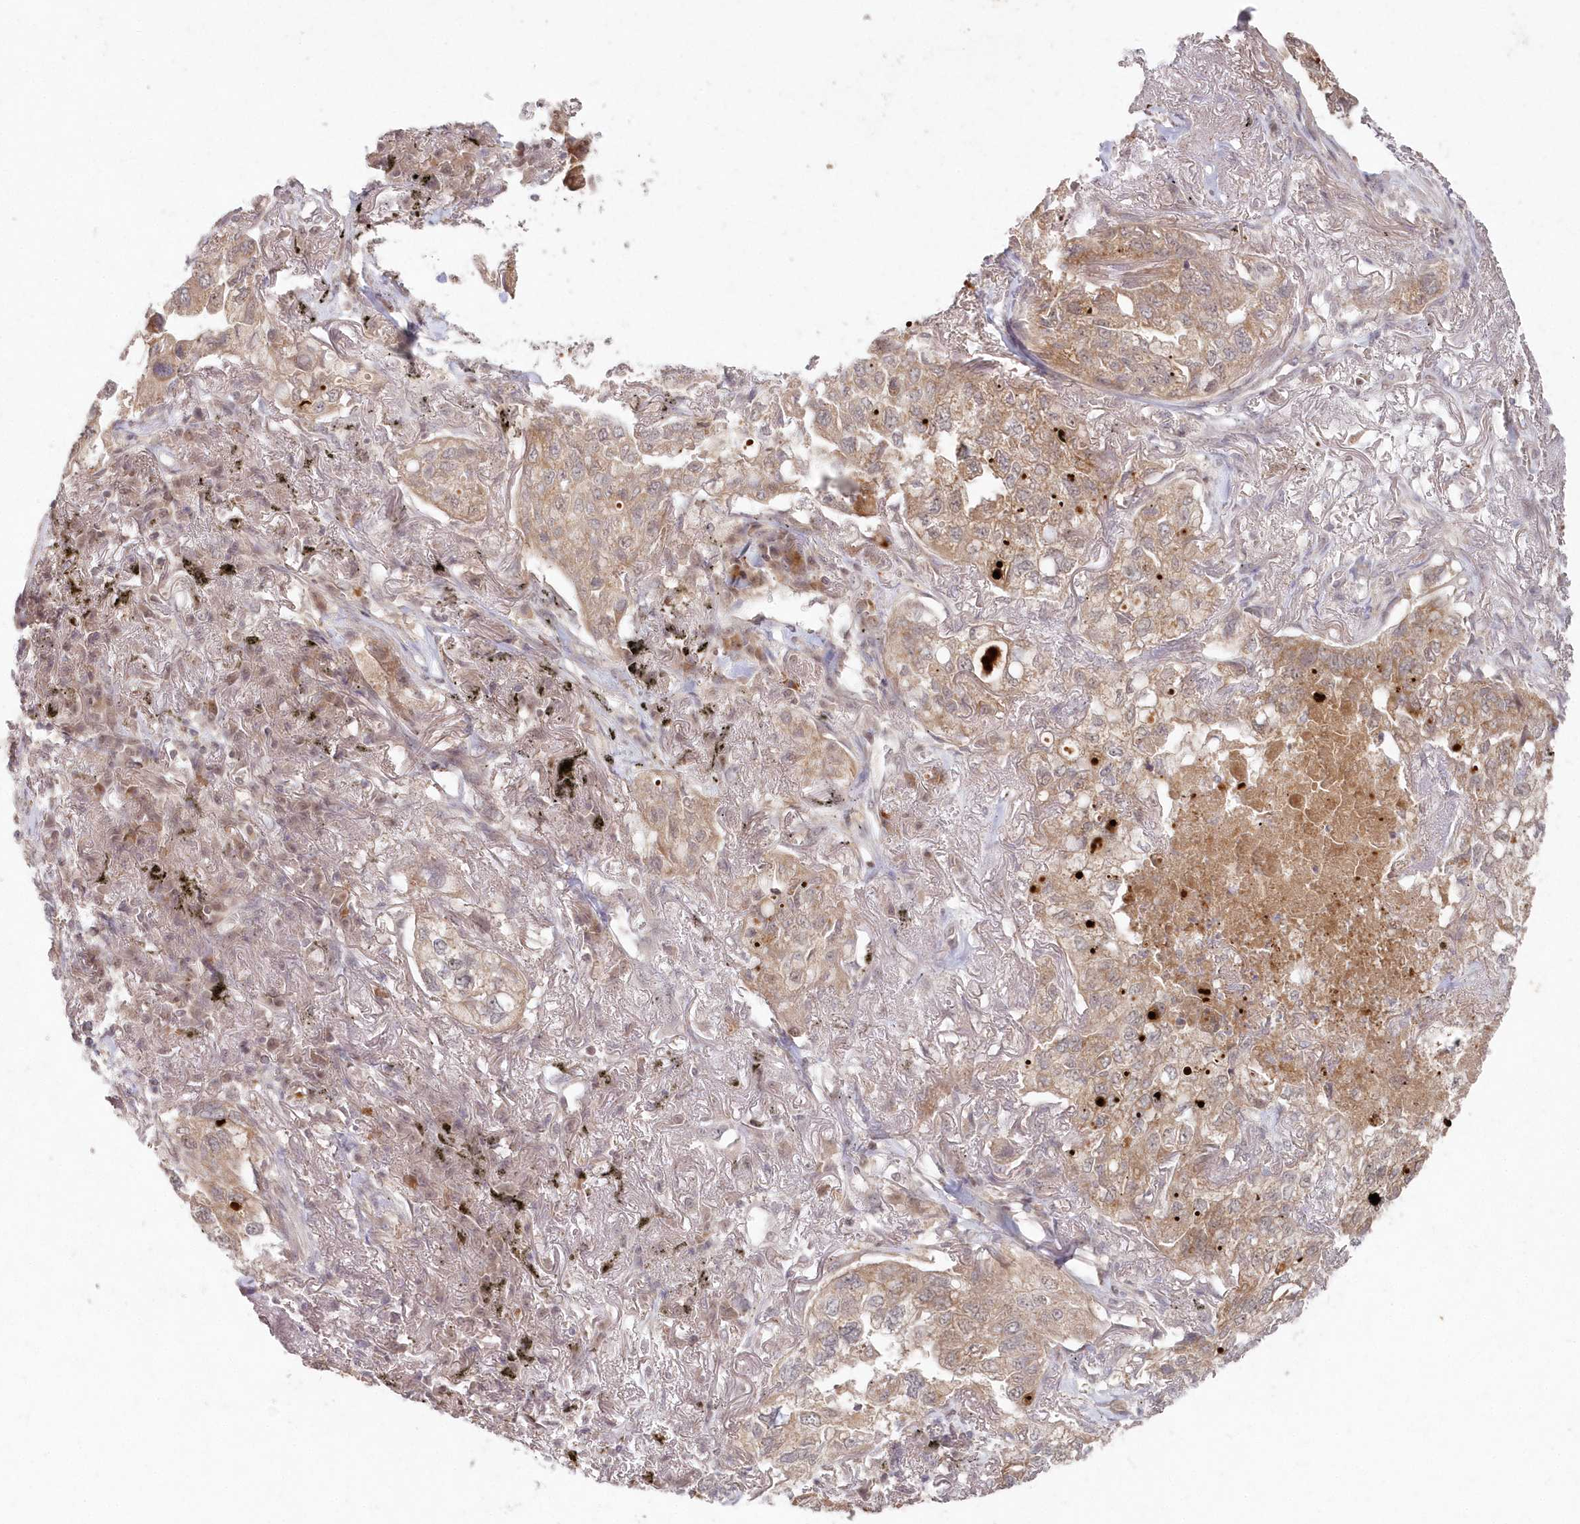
{"staining": {"intensity": "weak", "quantity": ">75%", "location": "cytoplasmic/membranous"}, "tissue": "lung cancer", "cell_type": "Tumor cells", "image_type": "cancer", "snomed": [{"axis": "morphology", "description": "Adenocarcinoma, NOS"}, {"axis": "topography", "description": "Lung"}], "caption": "Lung cancer (adenocarcinoma) was stained to show a protein in brown. There is low levels of weak cytoplasmic/membranous positivity in about >75% of tumor cells.", "gene": "ASCC1", "patient": {"sex": "male", "age": 65}}